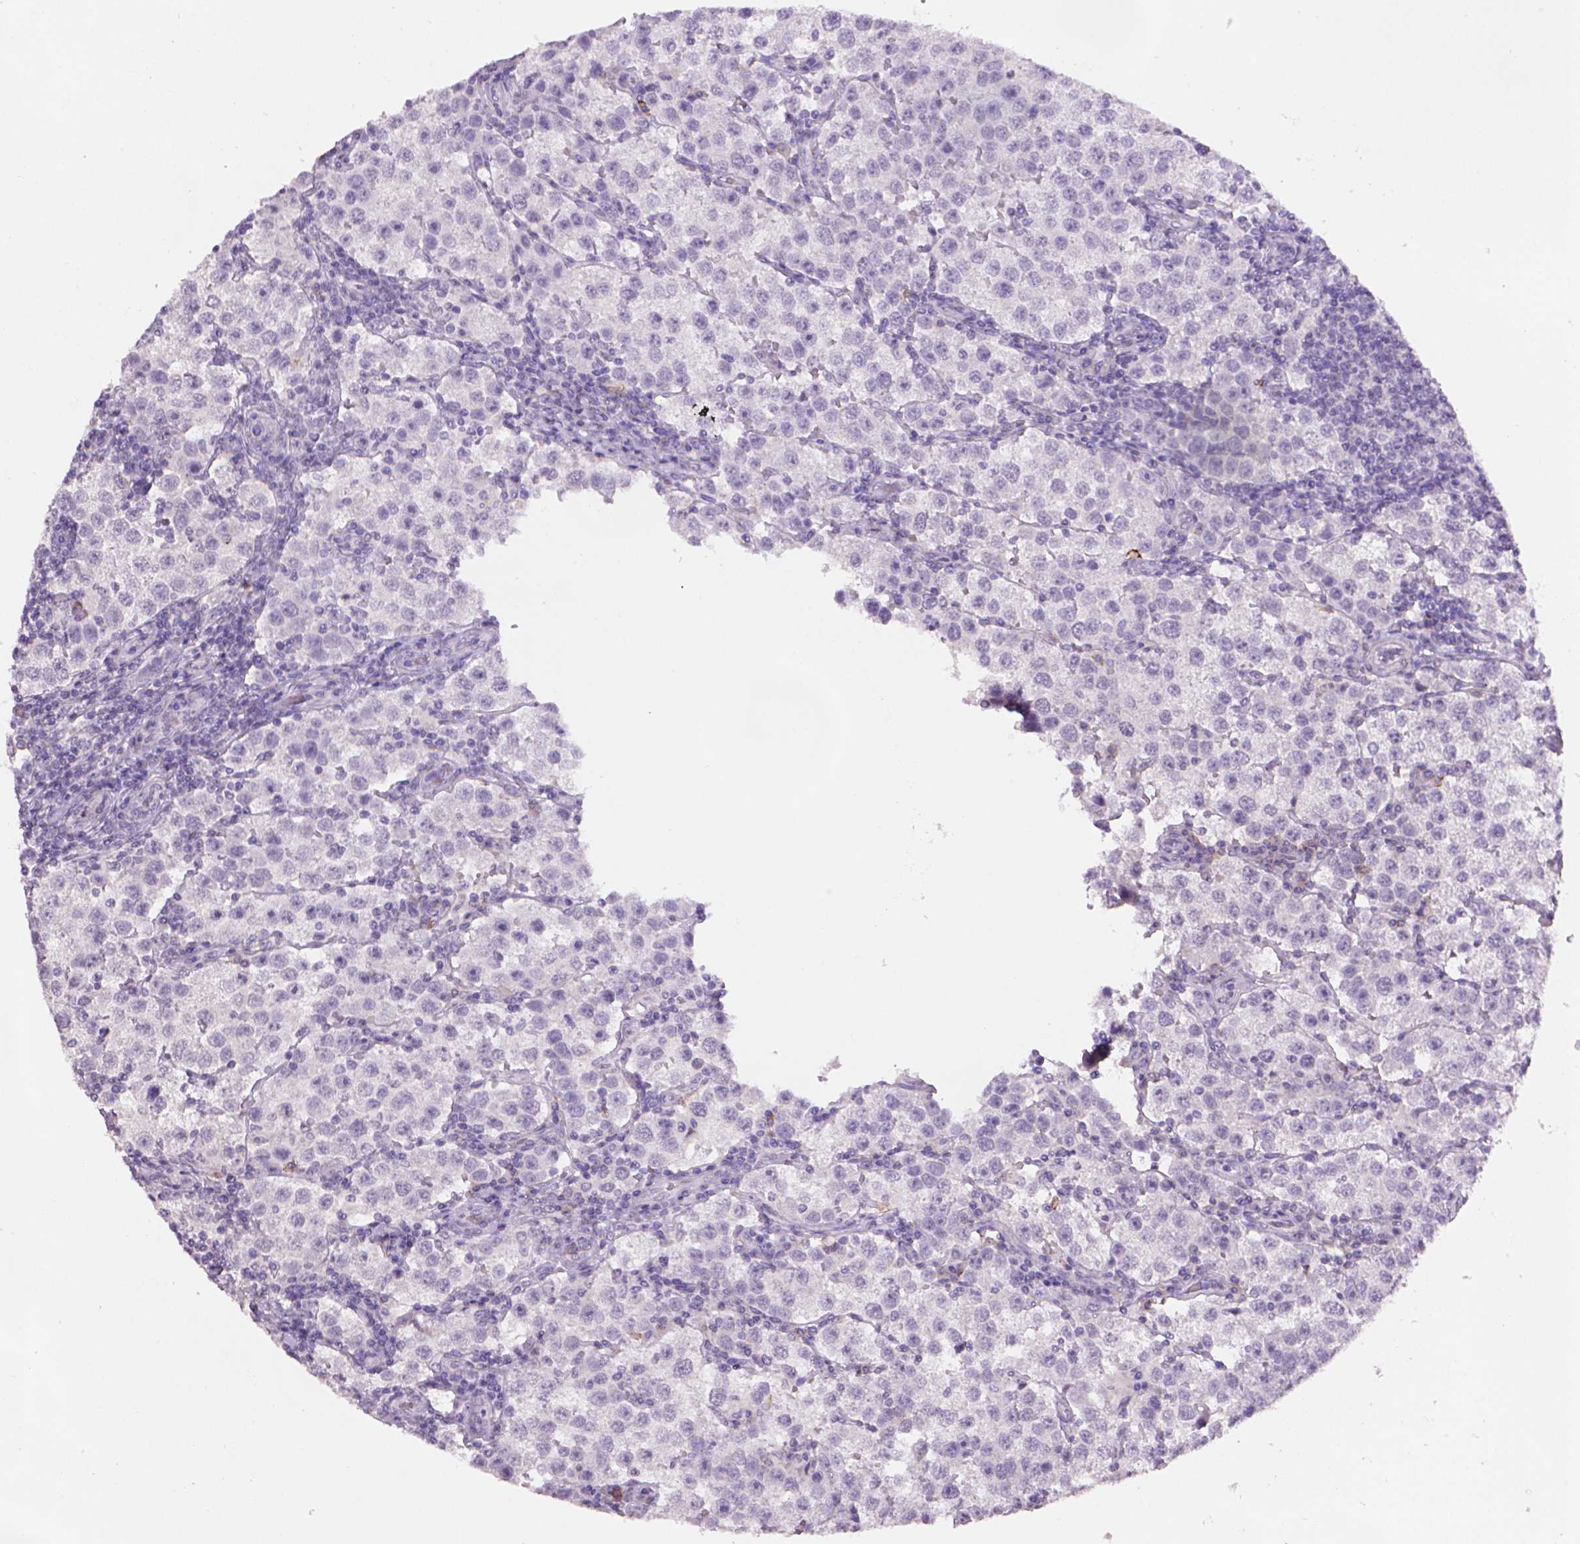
{"staining": {"intensity": "negative", "quantity": "none", "location": "none"}, "tissue": "testis cancer", "cell_type": "Tumor cells", "image_type": "cancer", "snomed": [{"axis": "morphology", "description": "Seminoma, NOS"}, {"axis": "topography", "description": "Testis"}], "caption": "This is an immunohistochemistry image of human seminoma (testis). There is no positivity in tumor cells.", "gene": "MUC1", "patient": {"sex": "male", "age": 37}}